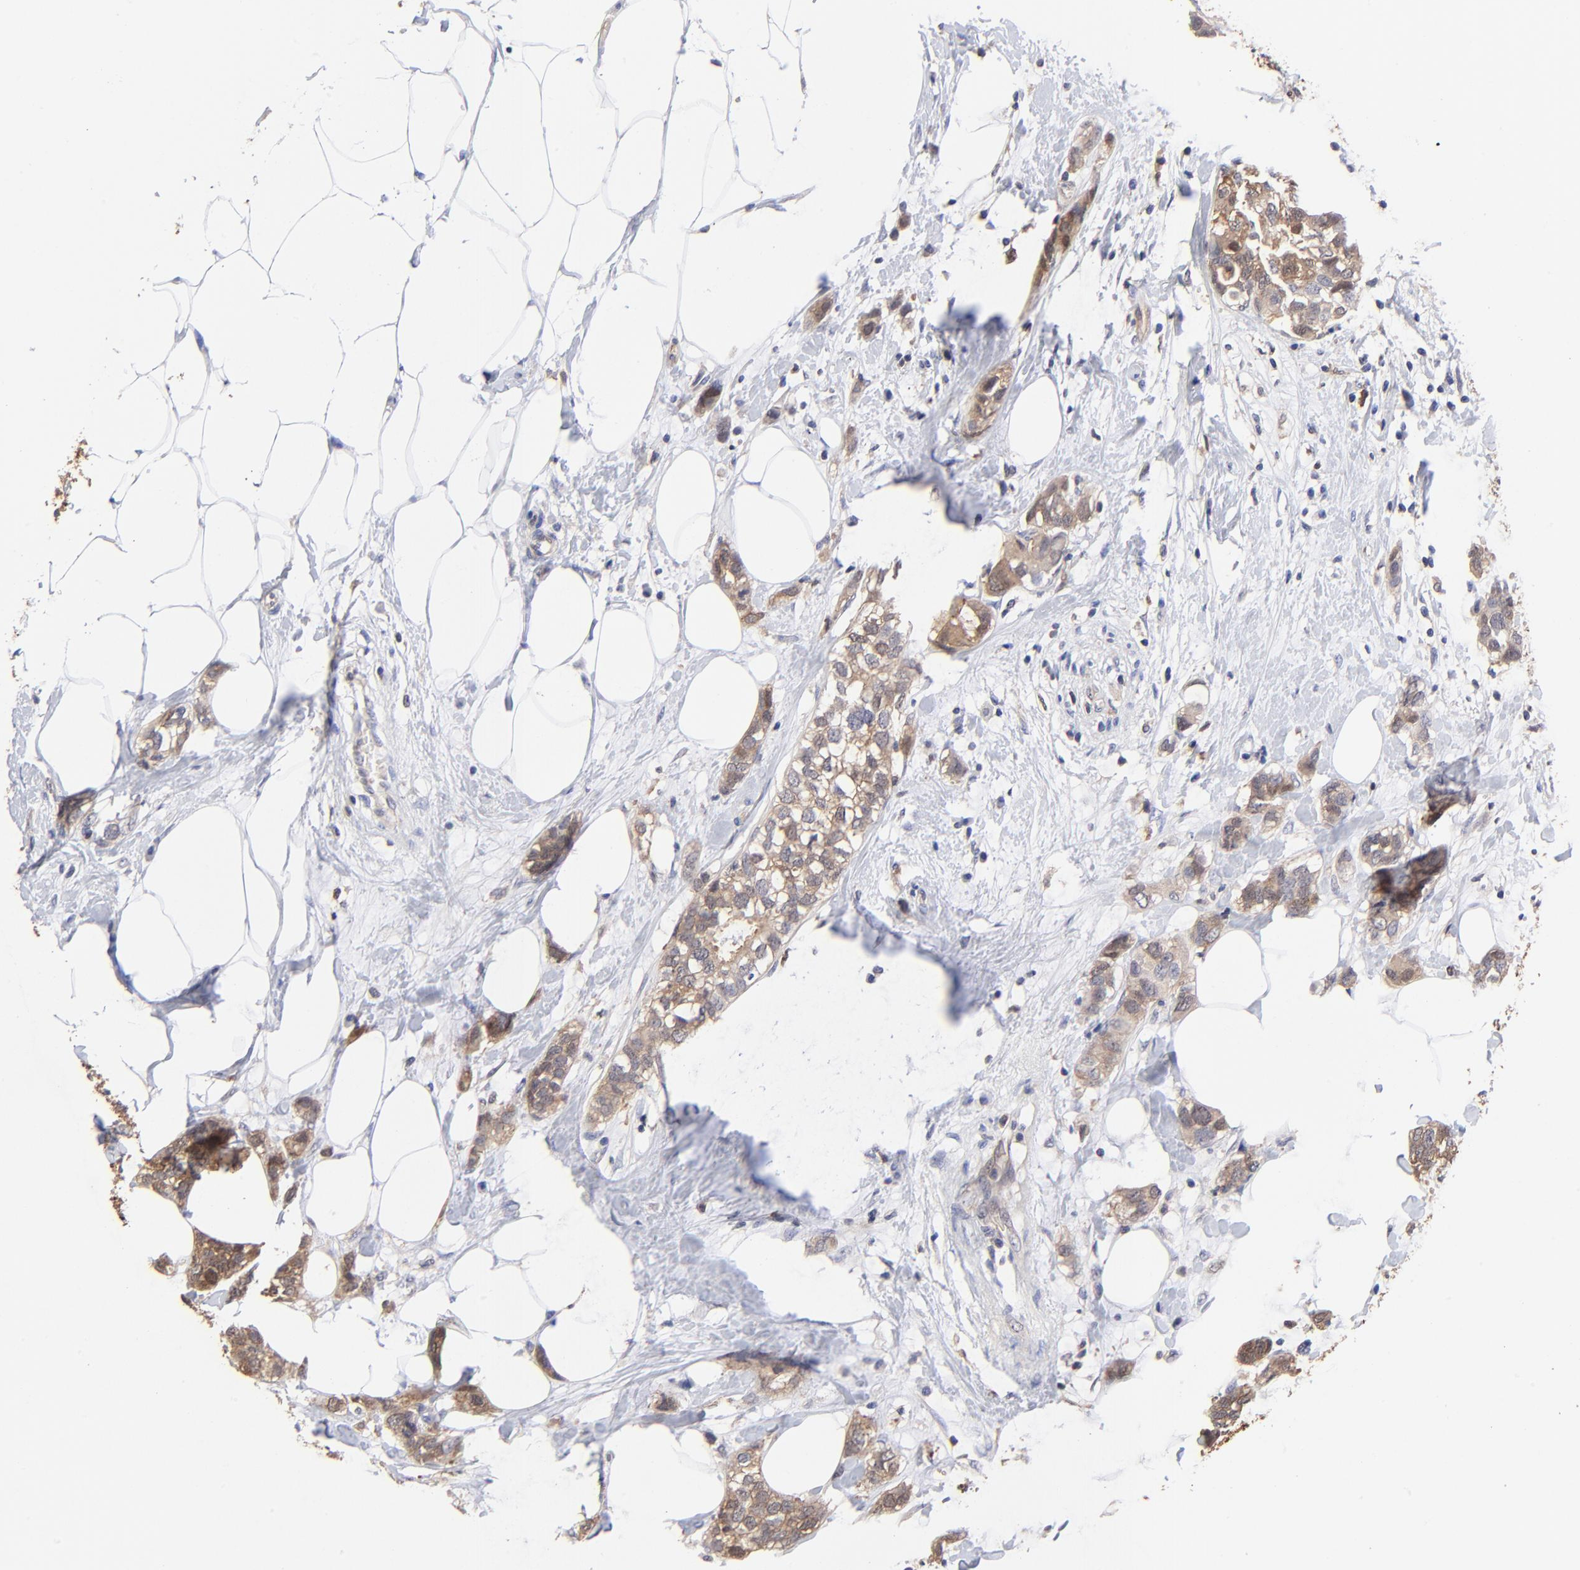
{"staining": {"intensity": "moderate", "quantity": ">75%", "location": "cytoplasmic/membranous,nuclear"}, "tissue": "breast cancer", "cell_type": "Tumor cells", "image_type": "cancer", "snomed": [{"axis": "morphology", "description": "Normal tissue, NOS"}, {"axis": "morphology", "description": "Duct carcinoma"}, {"axis": "topography", "description": "Breast"}], "caption": "High-power microscopy captured an IHC photomicrograph of intraductal carcinoma (breast), revealing moderate cytoplasmic/membranous and nuclear staining in approximately >75% of tumor cells. (DAB IHC, brown staining for protein, blue staining for nuclei).", "gene": "DCTPP1", "patient": {"sex": "female", "age": 50}}